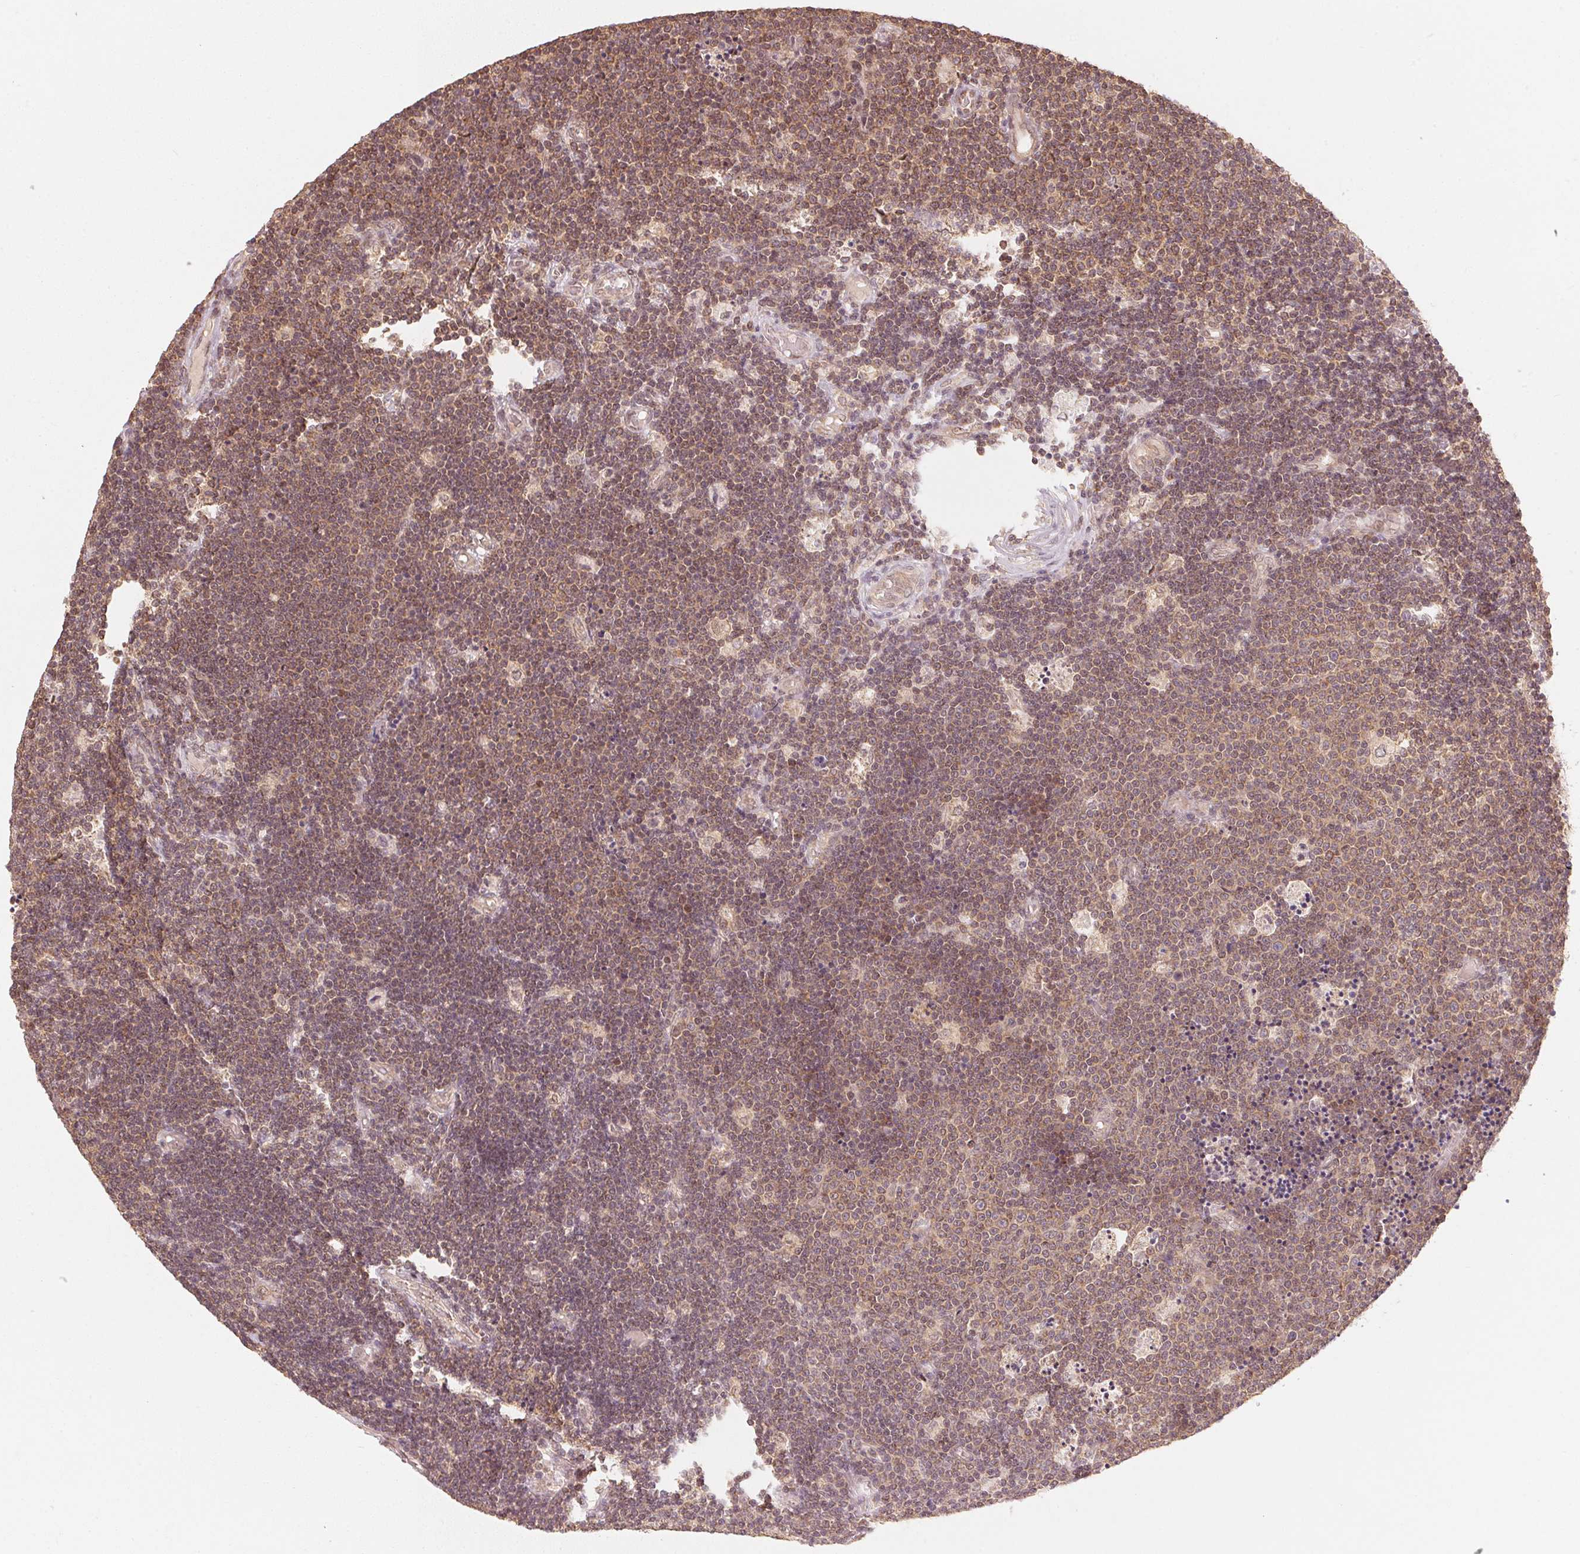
{"staining": {"intensity": "weak", "quantity": ">75%", "location": "cytoplasmic/membranous,nuclear"}, "tissue": "lymphoma", "cell_type": "Tumor cells", "image_type": "cancer", "snomed": [{"axis": "morphology", "description": "Malignant lymphoma, non-Hodgkin's type, Low grade"}, {"axis": "topography", "description": "Brain"}], "caption": "Human lymphoma stained with a brown dye demonstrates weak cytoplasmic/membranous and nuclear positive expression in about >75% of tumor cells.", "gene": "C2orf73", "patient": {"sex": "female", "age": 66}}